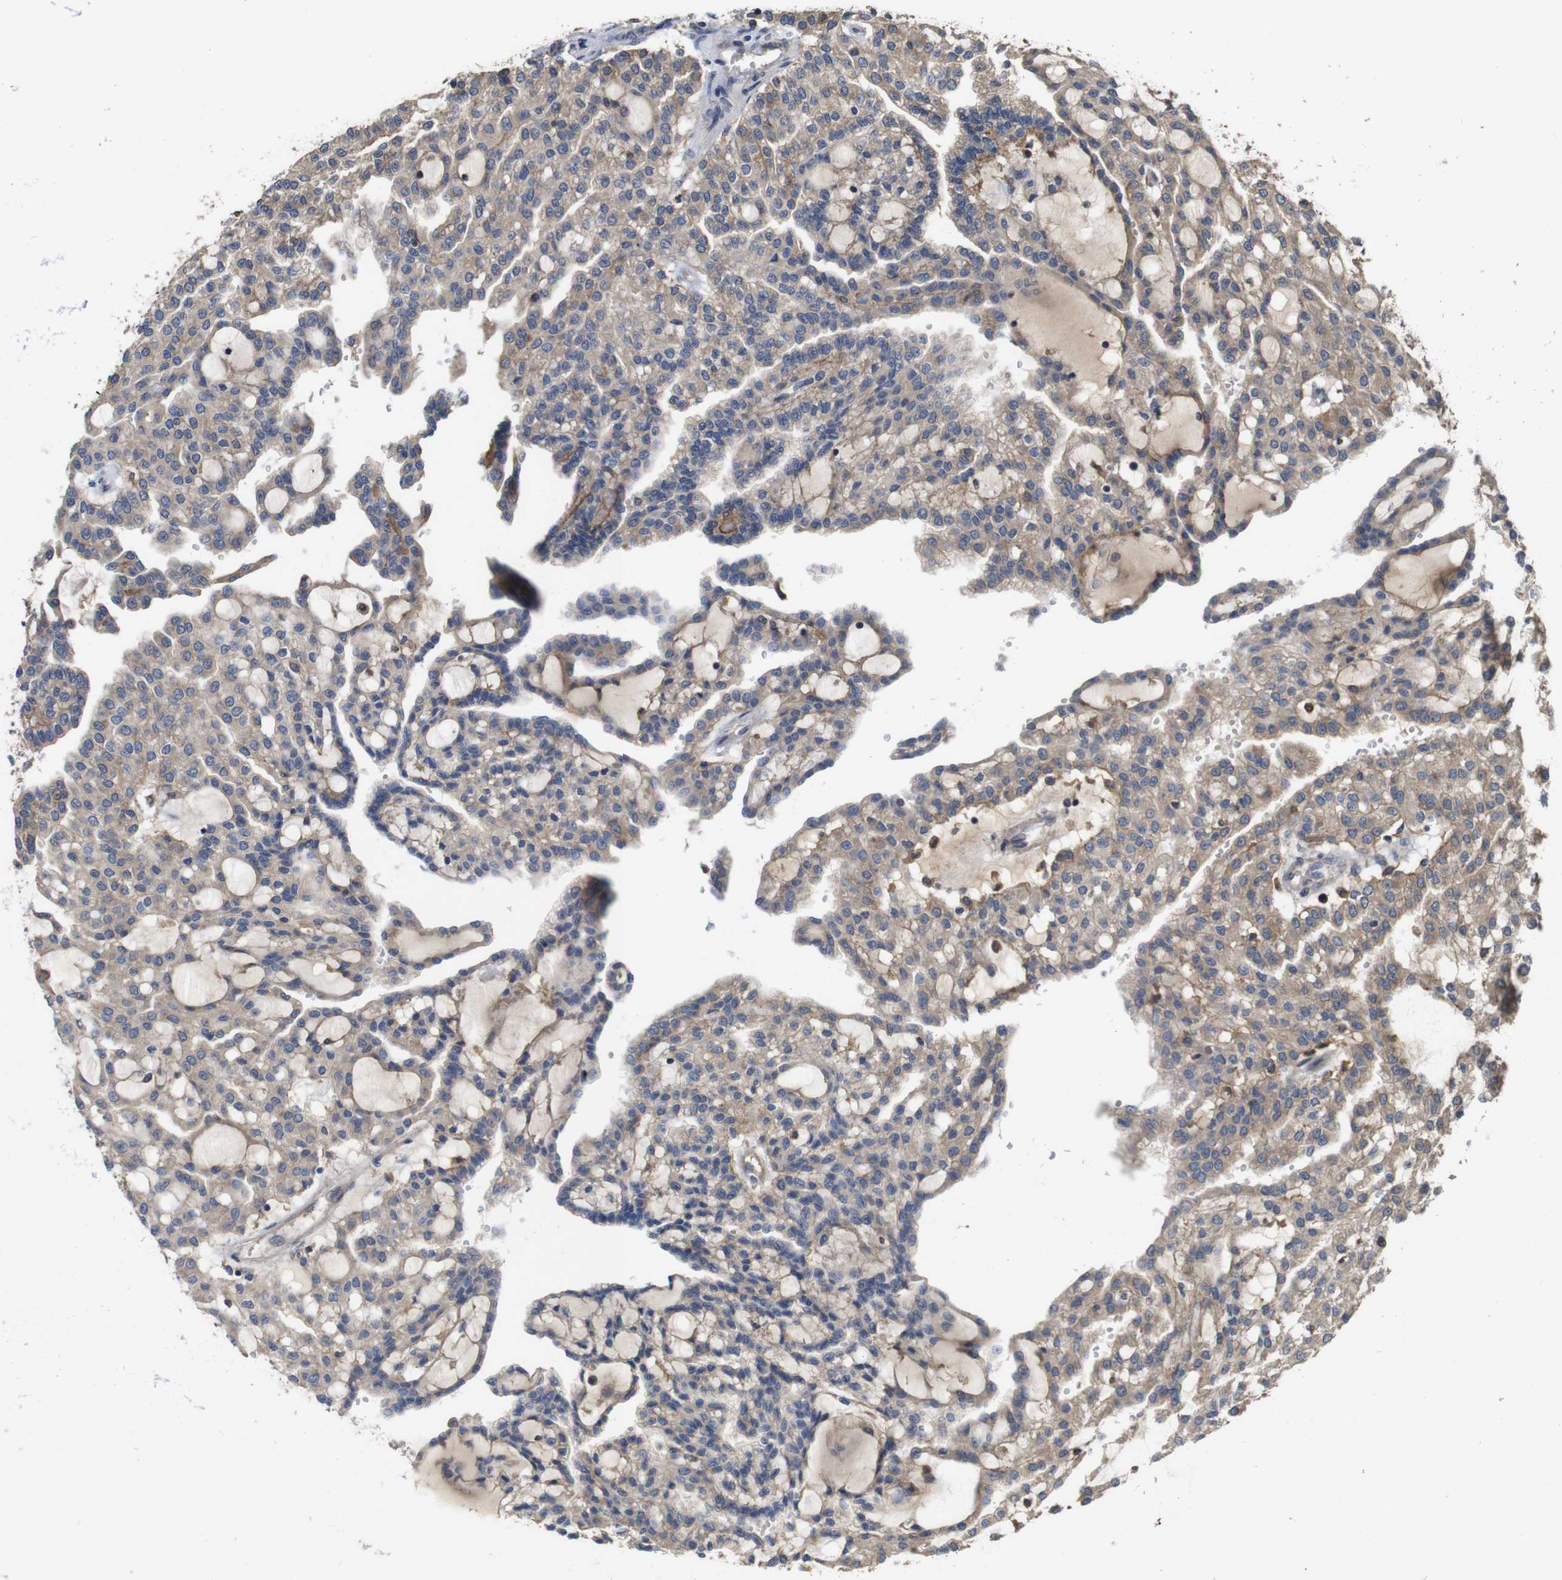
{"staining": {"intensity": "weak", "quantity": ">75%", "location": "cytoplasmic/membranous"}, "tissue": "renal cancer", "cell_type": "Tumor cells", "image_type": "cancer", "snomed": [{"axis": "morphology", "description": "Adenocarcinoma, NOS"}, {"axis": "topography", "description": "Kidney"}], "caption": "This histopathology image reveals adenocarcinoma (renal) stained with immunohistochemistry (IHC) to label a protein in brown. The cytoplasmic/membranous of tumor cells show weak positivity for the protein. Nuclei are counter-stained blue.", "gene": "ARHGAP24", "patient": {"sex": "male", "age": 63}}